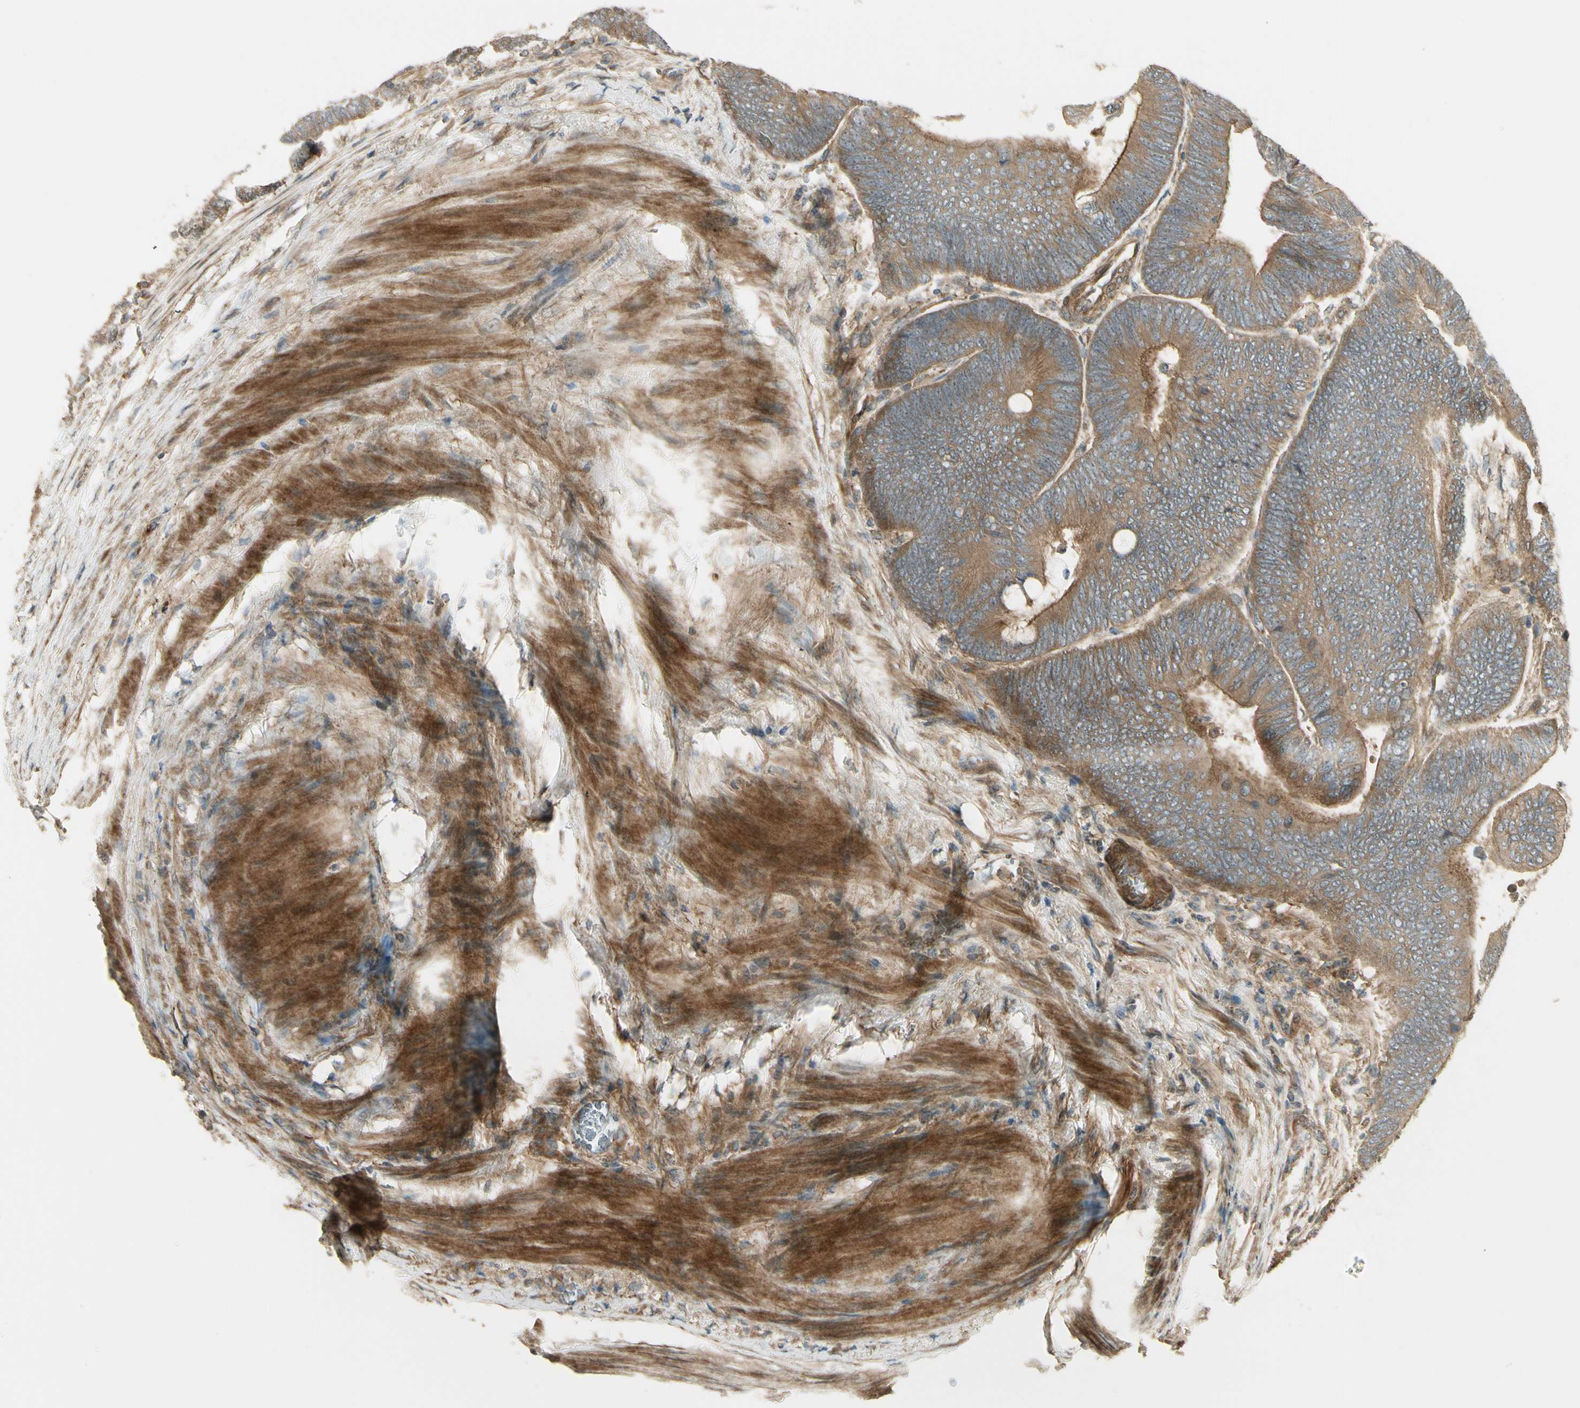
{"staining": {"intensity": "strong", "quantity": ">75%", "location": "cytoplasmic/membranous"}, "tissue": "colorectal cancer", "cell_type": "Tumor cells", "image_type": "cancer", "snomed": [{"axis": "morphology", "description": "Normal tissue, NOS"}, {"axis": "morphology", "description": "Adenocarcinoma, NOS"}, {"axis": "topography", "description": "Rectum"}, {"axis": "topography", "description": "Peripheral nerve tissue"}], "caption": "This is a micrograph of immunohistochemistry (IHC) staining of colorectal adenocarcinoma, which shows strong positivity in the cytoplasmic/membranous of tumor cells.", "gene": "FKBP15", "patient": {"sex": "male", "age": 92}}